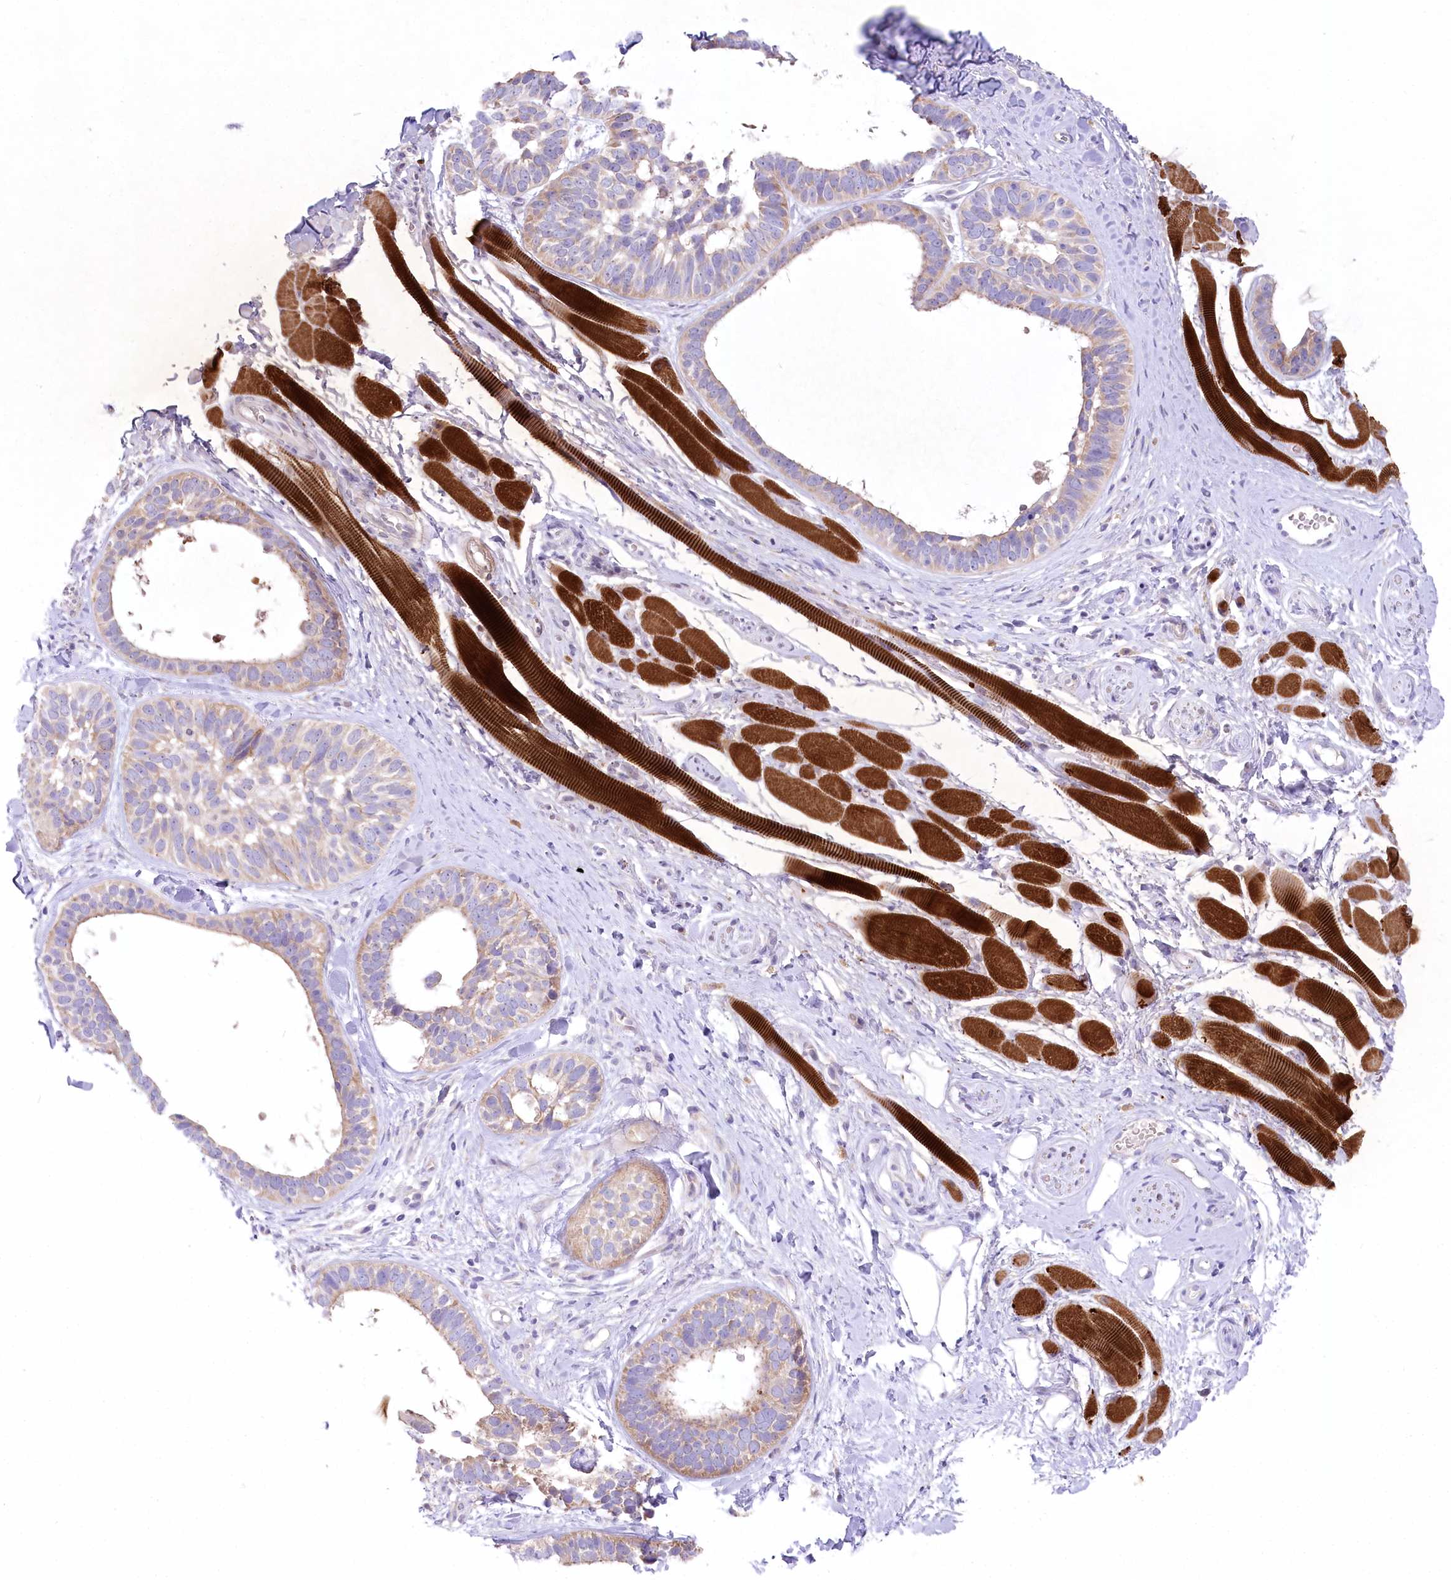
{"staining": {"intensity": "moderate", "quantity": "25%-75%", "location": "cytoplasmic/membranous"}, "tissue": "skin cancer", "cell_type": "Tumor cells", "image_type": "cancer", "snomed": [{"axis": "morphology", "description": "Basal cell carcinoma"}, {"axis": "topography", "description": "Skin"}], "caption": "High-magnification brightfield microscopy of basal cell carcinoma (skin) stained with DAB (3,3'-diaminobenzidine) (brown) and counterstained with hematoxylin (blue). tumor cells exhibit moderate cytoplasmic/membranous positivity is appreciated in about25%-75% of cells. The protein is stained brown, and the nuclei are stained in blue (DAB IHC with brightfield microscopy, high magnification).", "gene": "MYOZ1", "patient": {"sex": "male", "age": 62}}